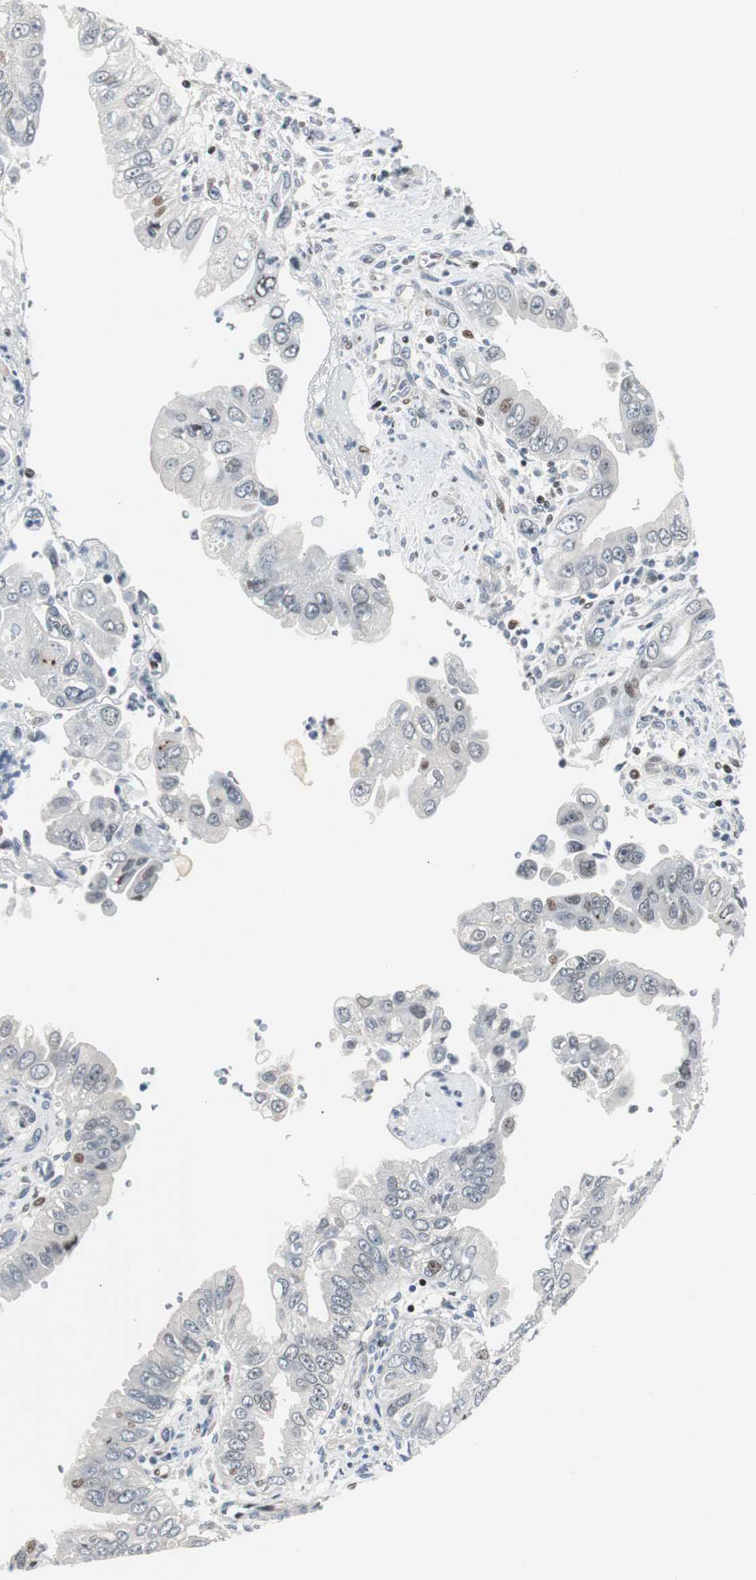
{"staining": {"intensity": "weak", "quantity": "<25%", "location": "nuclear"}, "tissue": "pancreatic cancer", "cell_type": "Tumor cells", "image_type": "cancer", "snomed": [{"axis": "morphology", "description": "Normal tissue, NOS"}, {"axis": "topography", "description": "Lymph node"}], "caption": "Image shows no protein positivity in tumor cells of pancreatic cancer tissue.", "gene": "RAD1", "patient": {"sex": "male", "age": 50}}